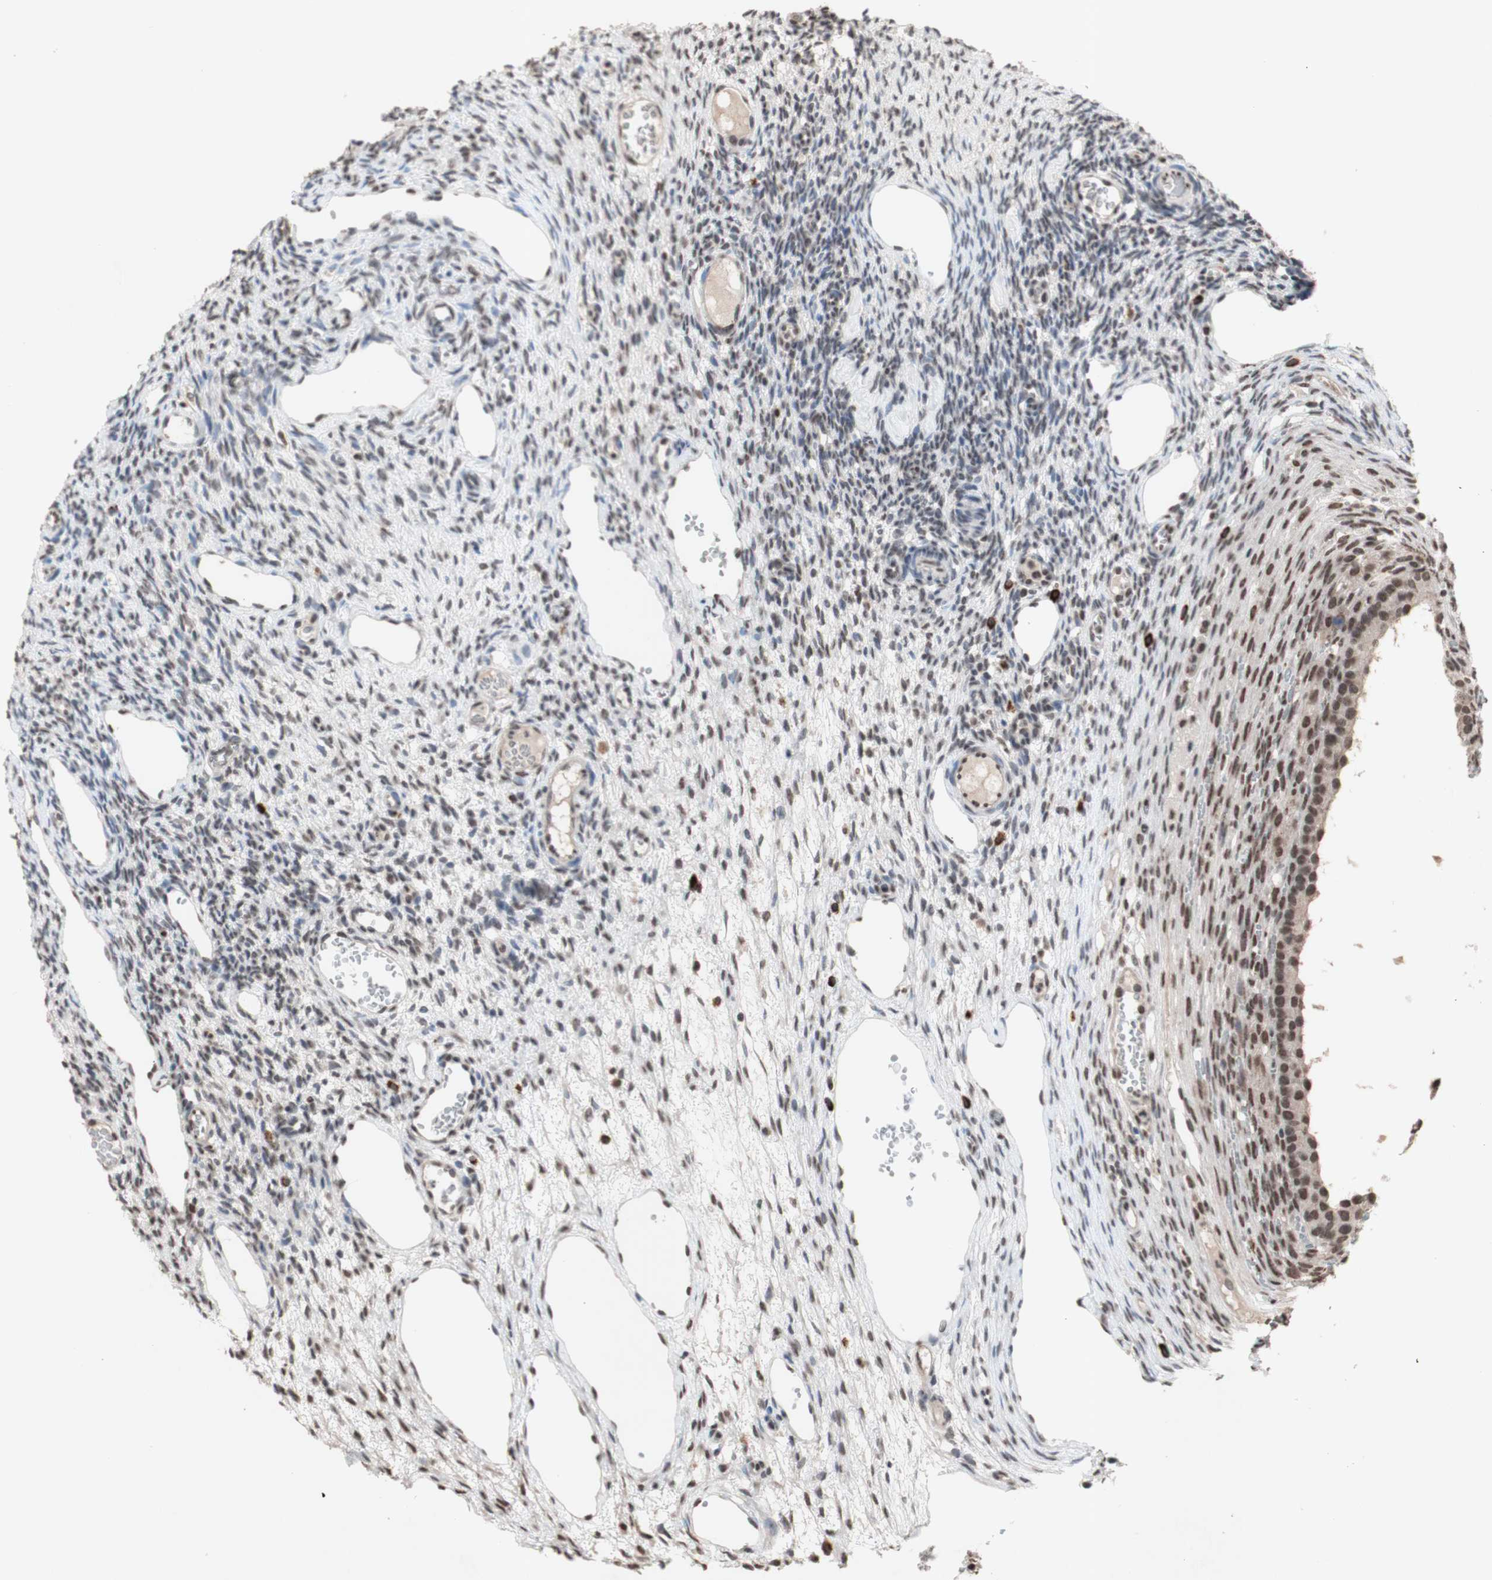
{"staining": {"intensity": "weak", "quantity": "25%-75%", "location": "nuclear"}, "tissue": "ovary", "cell_type": "Ovarian stroma cells", "image_type": "normal", "snomed": [{"axis": "morphology", "description": "Normal tissue, NOS"}, {"axis": "topography", "description": "Ovary"}], "caption": "Benign ovary was stained to show a protein in brown. There is low levels of weak nuclear staining in about 25%-75% of ovarian stroma cells.", "gene": "SFPQ", "patient": {"sex": "female", "age": 33}}